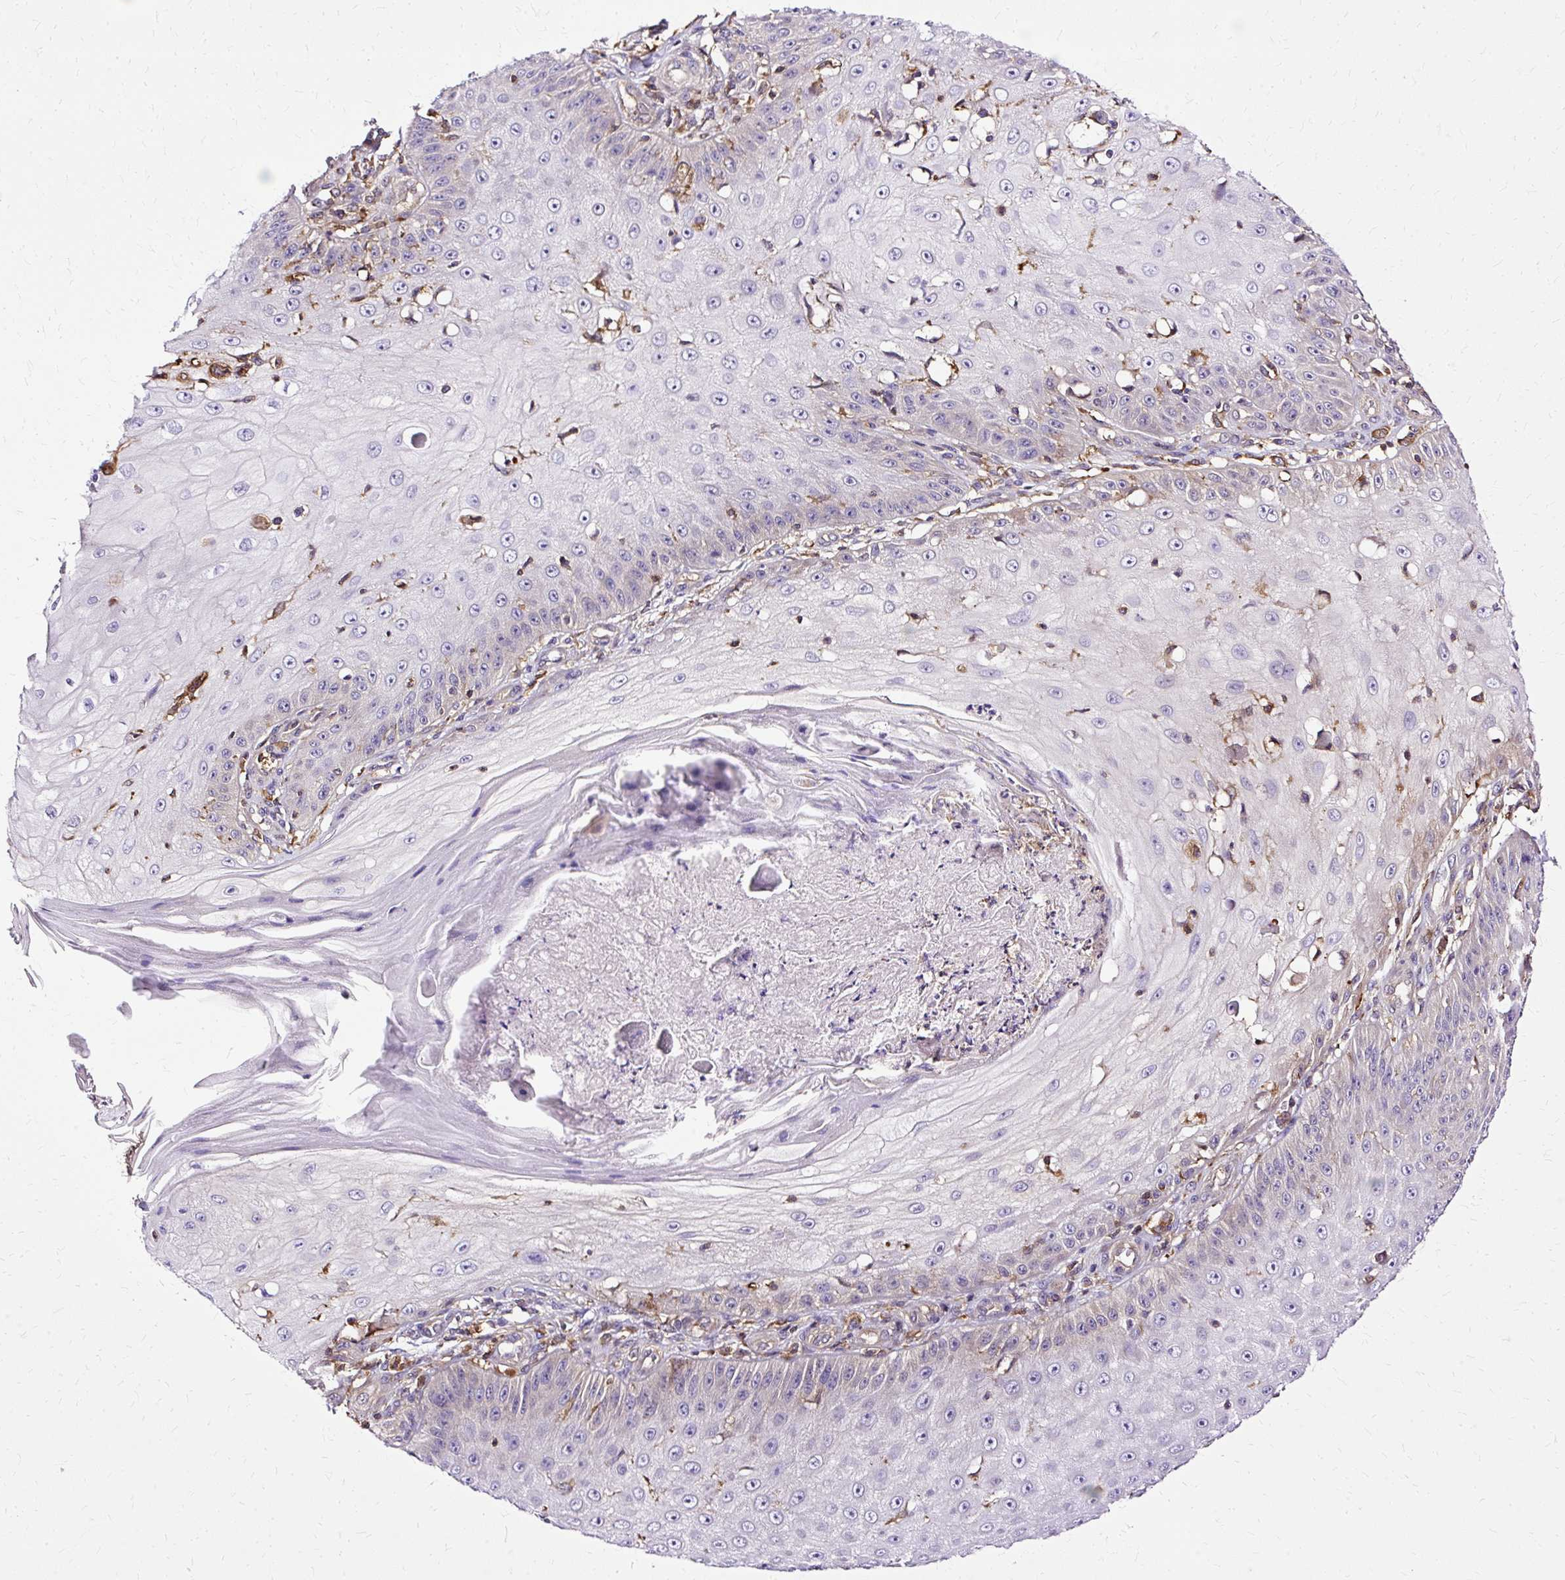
{"staining": {"intensity": "negative", "quantity": "none", "location": "none"}, "tissue": "skin cancer", "cell_type": "Tumor cells", "image_type": "cancer", "snomed": [{"axis": "morphology", "description": "Squamous cell carcinoma, NOS"}, {"axis": "topography", "description": "Skin"}], "caption": "Human skin cancer (squamous cell carcinoma) stained for a protein using immunohistochemistry (IHC) shows no expression in tumor cells.", "gene": "TWF2", "patient": {"sex": "male", "age": 70}}